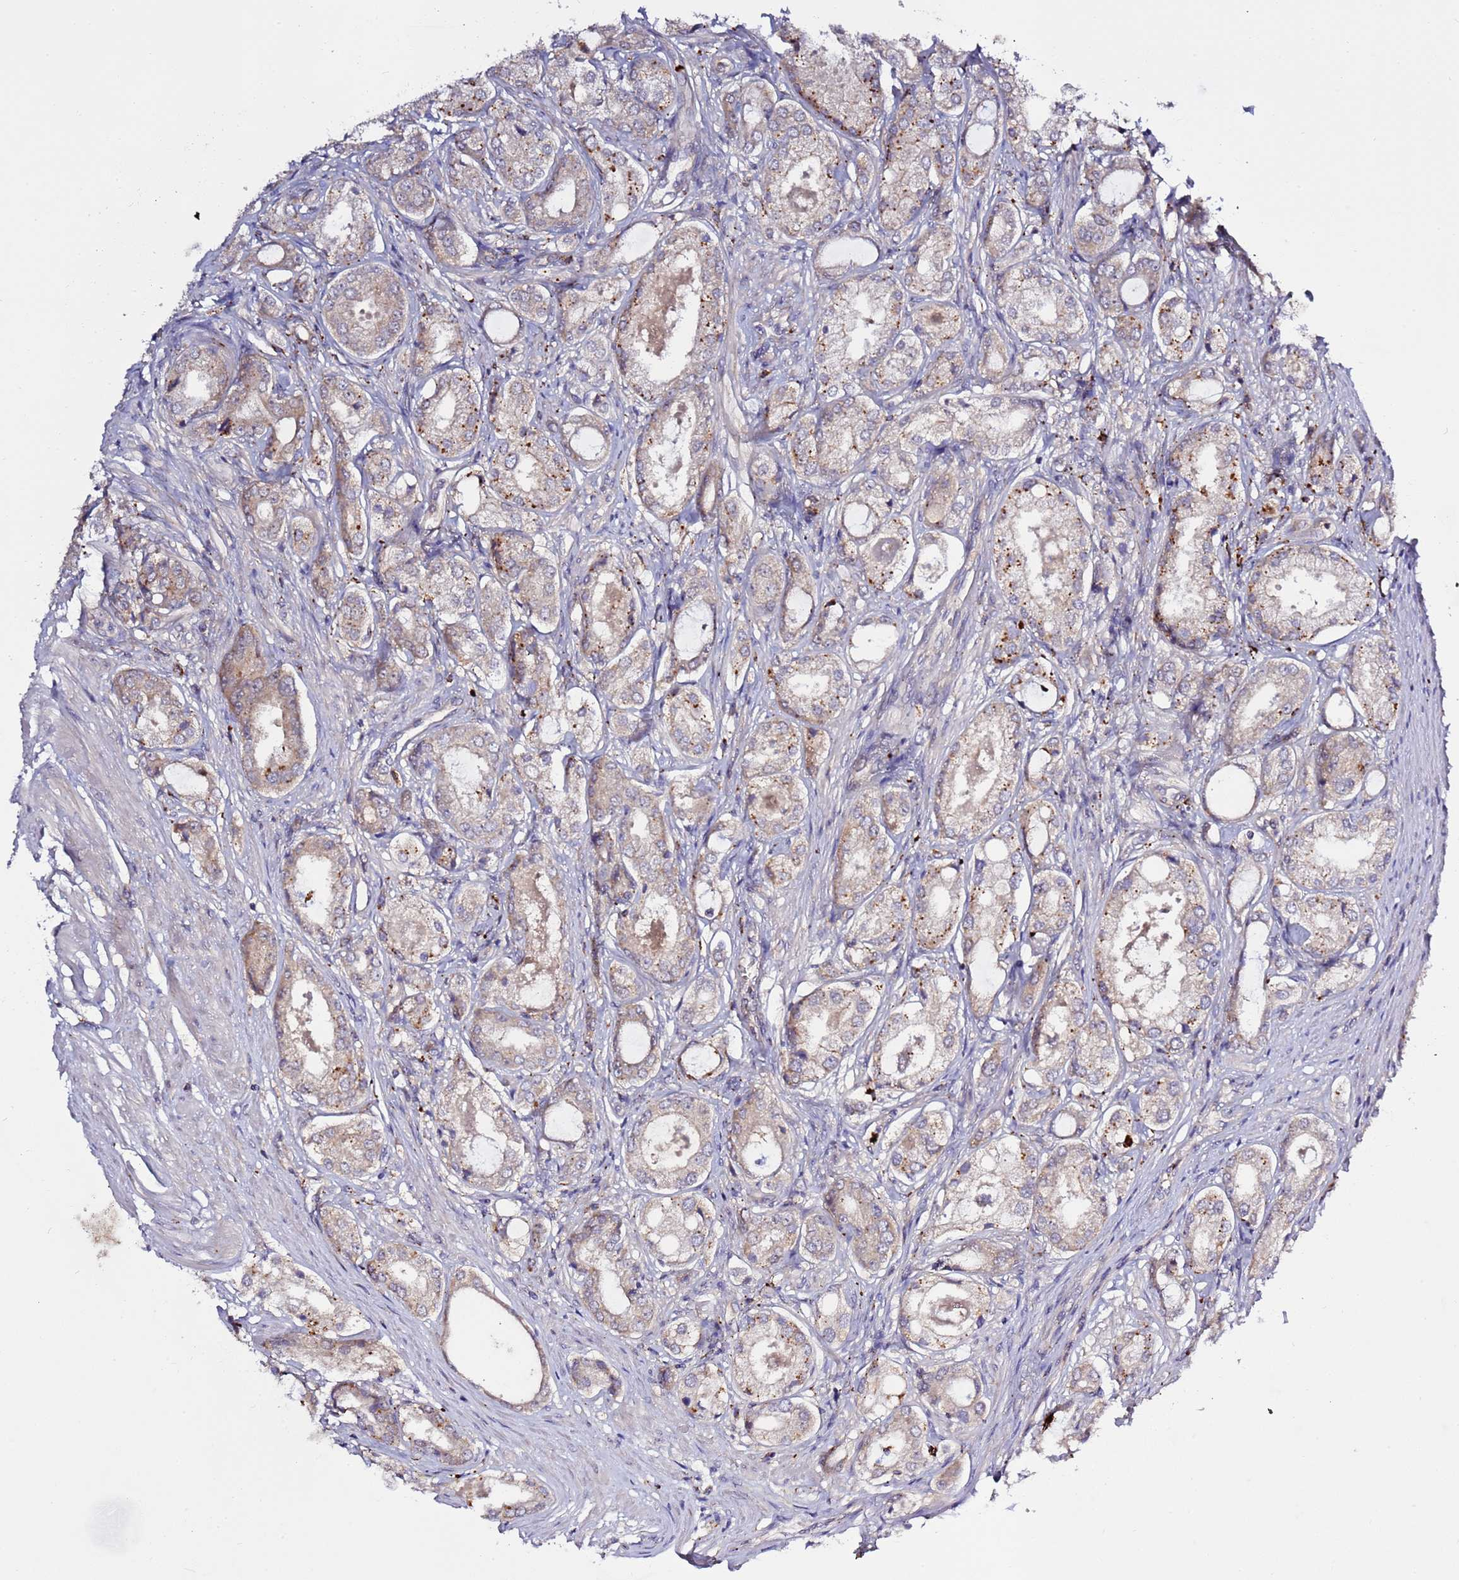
{"staining": {"intensity": "weak", "quantity": "25%-75%", "location": "cytoplasmic/membranous"}, "tissue": "prostate cancer", "cell_type": "Tumor cells", "image_type": "cancer", "snomed": [{"axis": "morphology", "description": "Adenocarcinoma, Low grade"}, {"axis": "topography", "description": "Prostate"}], "caption": "Protein analysis of prostate cancer tissue shows weak cytoplasmic/membranous positivity in about 25%-75% of tumor cells. Using DAB (brown) and hematoxylin (blue) stains, captured at high magnification using brightfield microscopy.", "gene": "VPS36", "patient": {"sex": "male", "age": 68}}